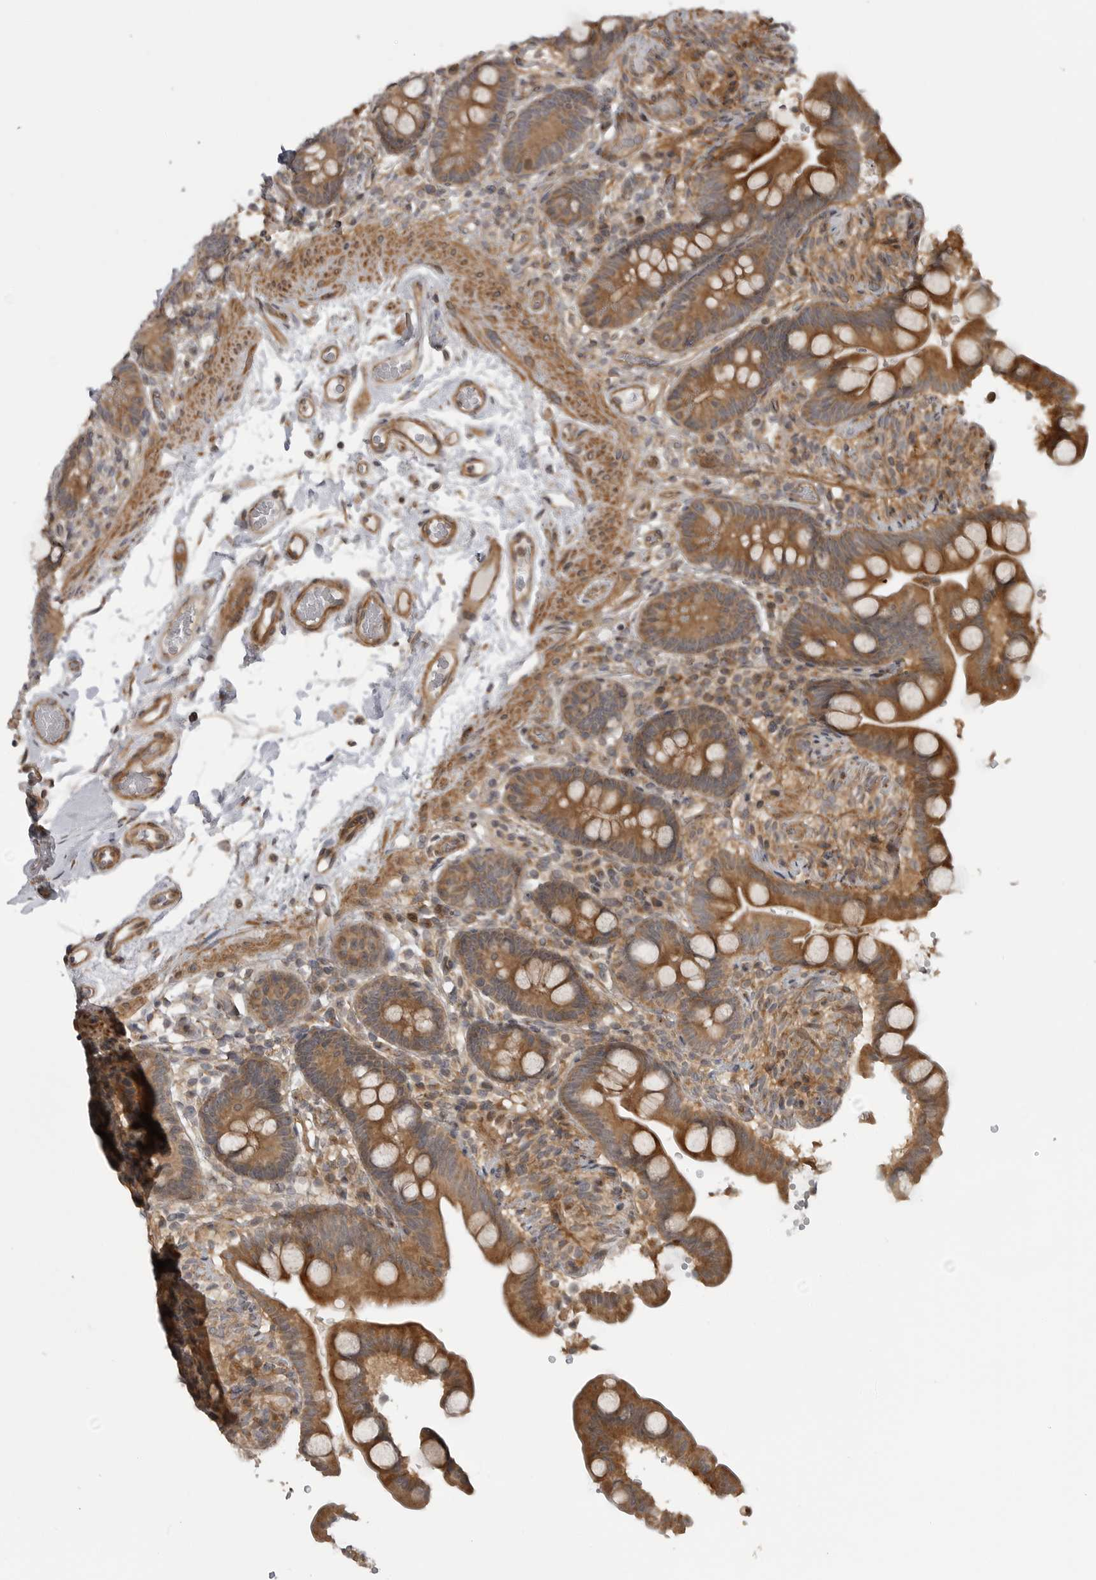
{"staining": {"intensity": "moderate", "quantity": ">75%", "location": "cytoplasmic/membranous"}, "tissue": "colon", "cell_type": "Endothelial cells", "image_type": "normal", "snomed": [{"axis": "morphology", "description": "Normal tissue, NOS"}, {"axis": "topography", "description": "Smooth muscle"}, {"axis": "topography", "description": "Colon"}], "caption": "This image exhibits immunohistochemistry staining of benign colon, with medium moderate cytoplasmic/membranous positivity in about >75% of endothelial cells.", "gene": "LRRC45", "patient": {"sex": "male", "age": 73}}